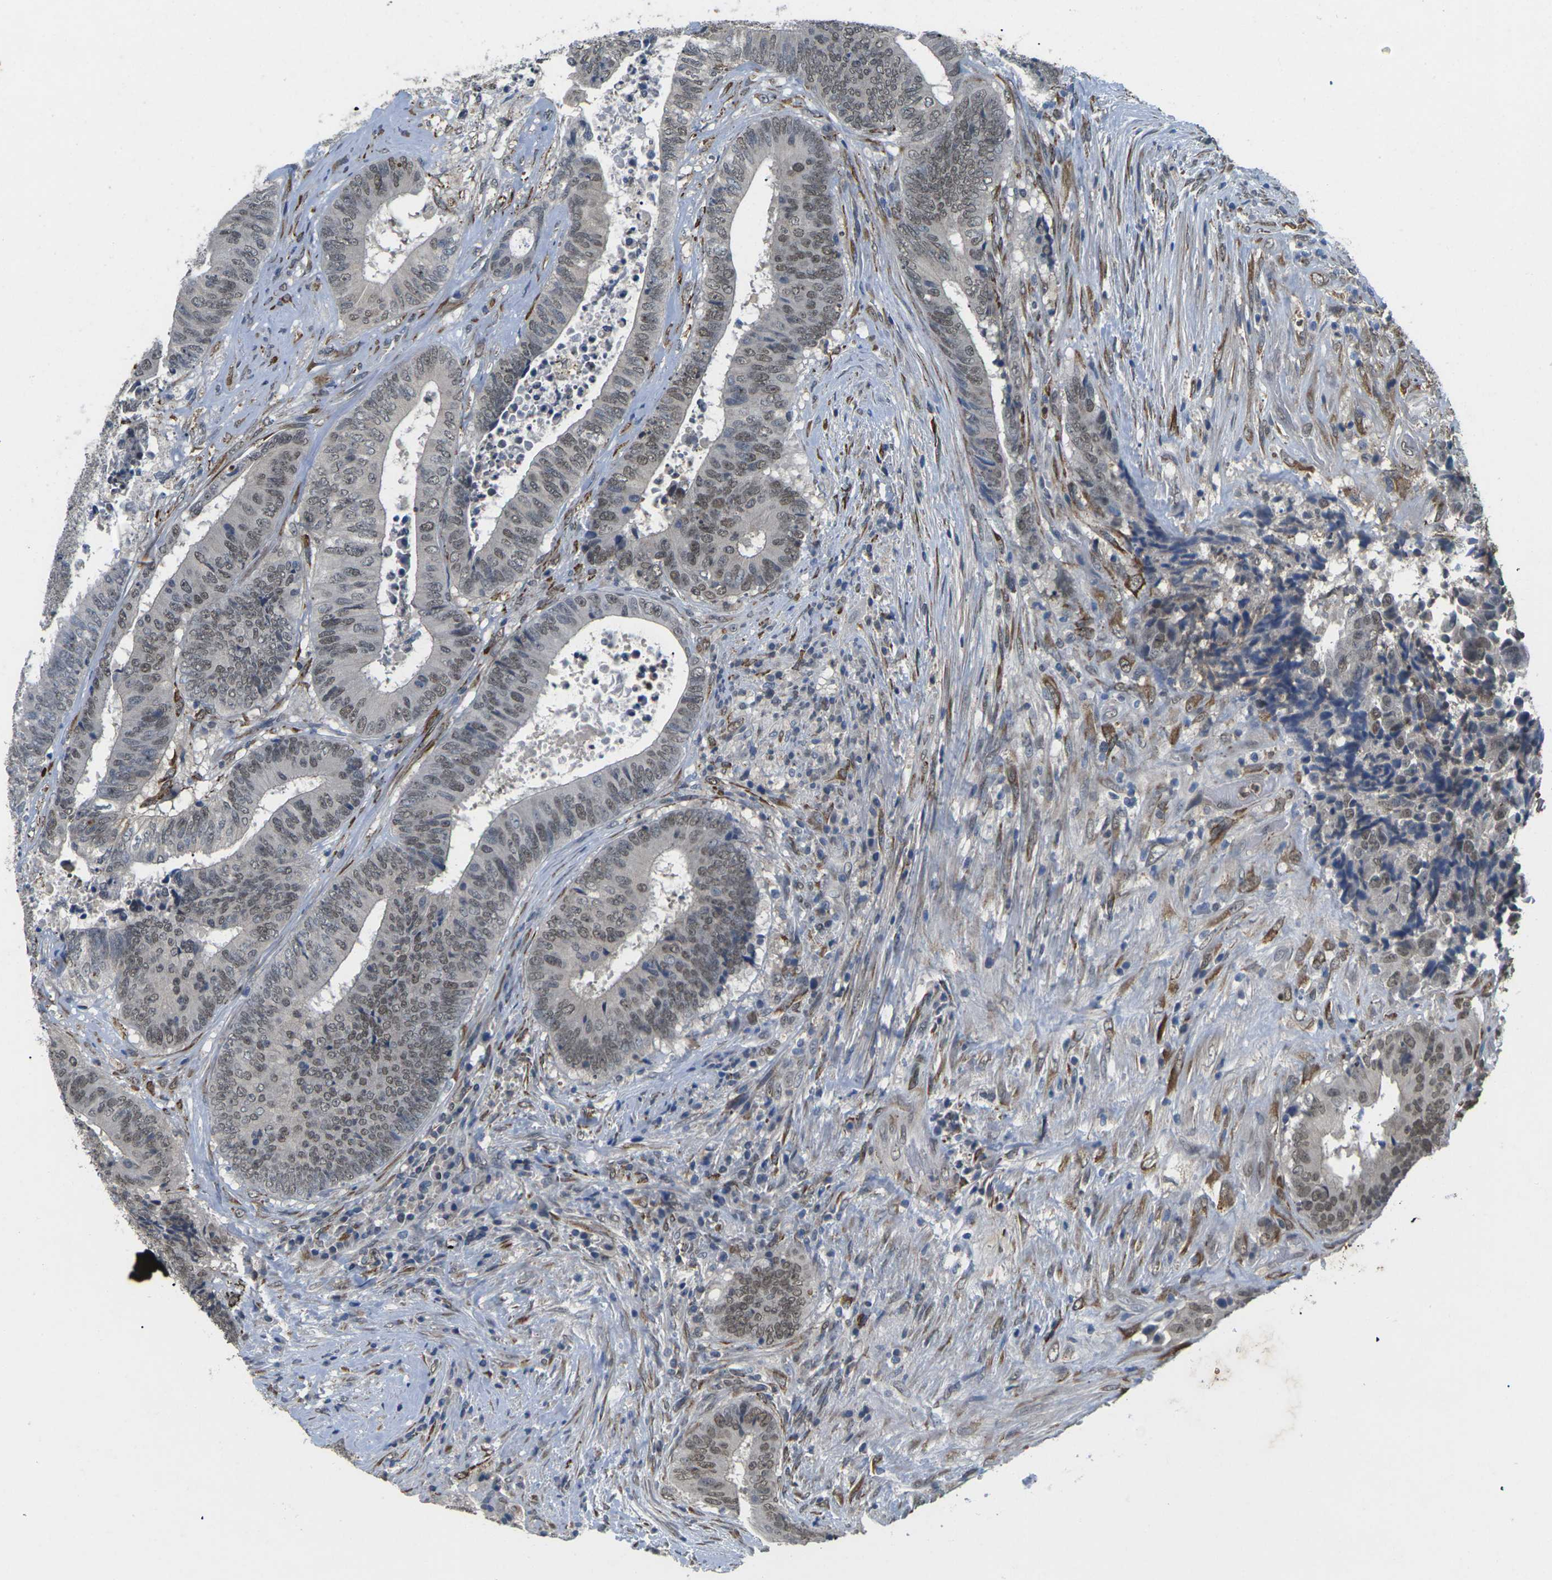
{"staining": {"intensity": "weak", "quantity": "25%-75%", "location": "nuclear"}, "tissue": "colorectal cancer", "cell_type": "Tumor cells", "image_type": "cancer", "snomed": [{"axis": "morphology", "description": "Adenocarcinoma, NOS"}, {"axis": "topography", "description": "Rectum"}], "caption": "Immunohistochemical staining of colorectal cancer exhibits weak nuclear protein positivity in about 25%-75% of tumor cells. (IHC, brightfield microscopy, high magnification).", "gene": "SCNN1B", "patient": {"sex": "male", "age": 72}}